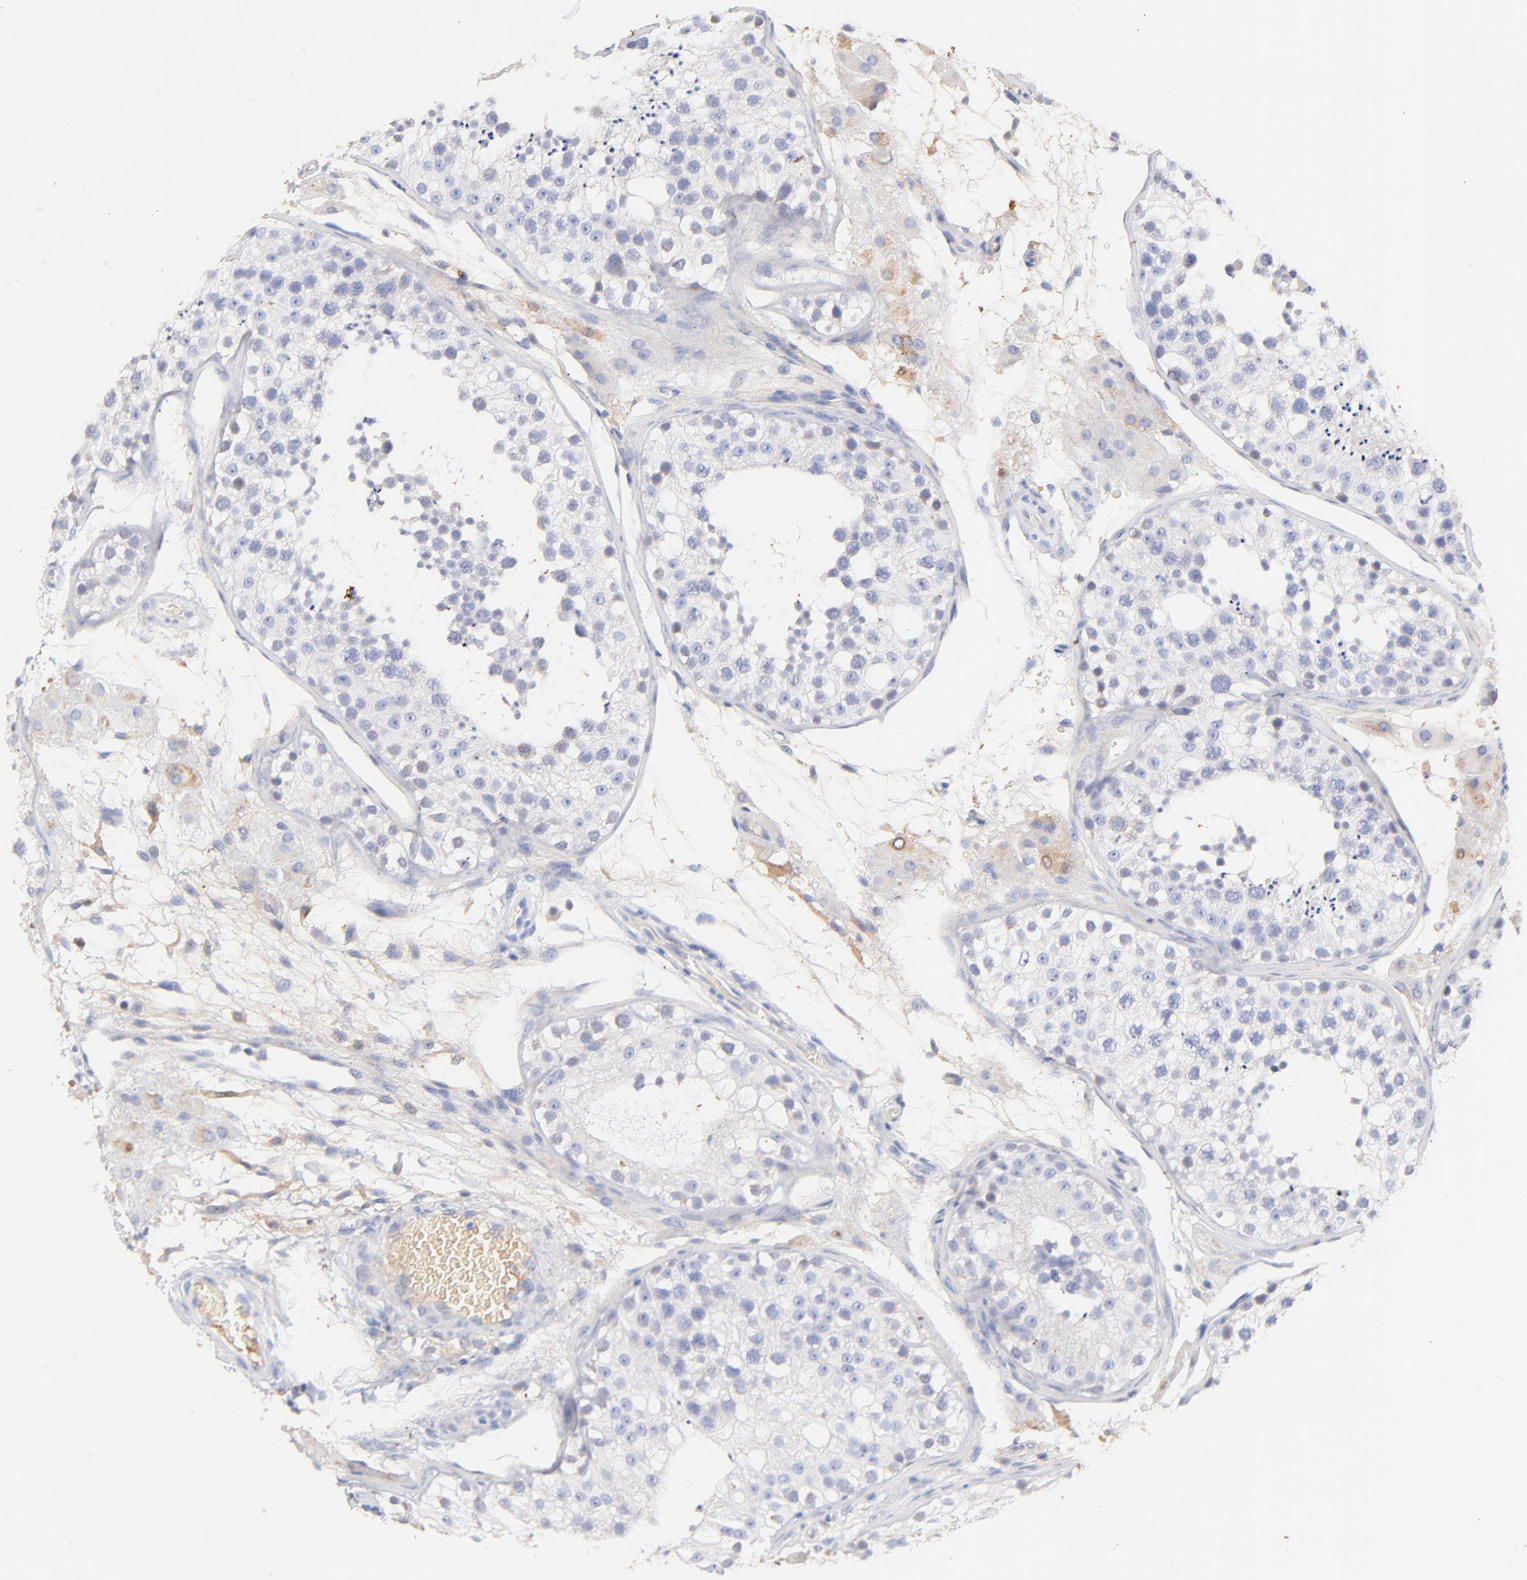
{"staining": {"intensity": "negative", "quantity": "none", "location": "none"}, "tissue": "testis", "cell_type": "Cells in seminiferous ducts", "image_type": "normal", "snomed": [{"axis": "morphology", "description": "Normal tissue, NOS"}, {"axis": "topography", "description": "Testis"}], "caption": "Normal testis was stained to show a protein in brown. There is no significant expression in cells in seminiferous ducts. Nuclei are stained in blue.", "gene": "IGLV7", "patient": {"sex": "male", "age": 26}}